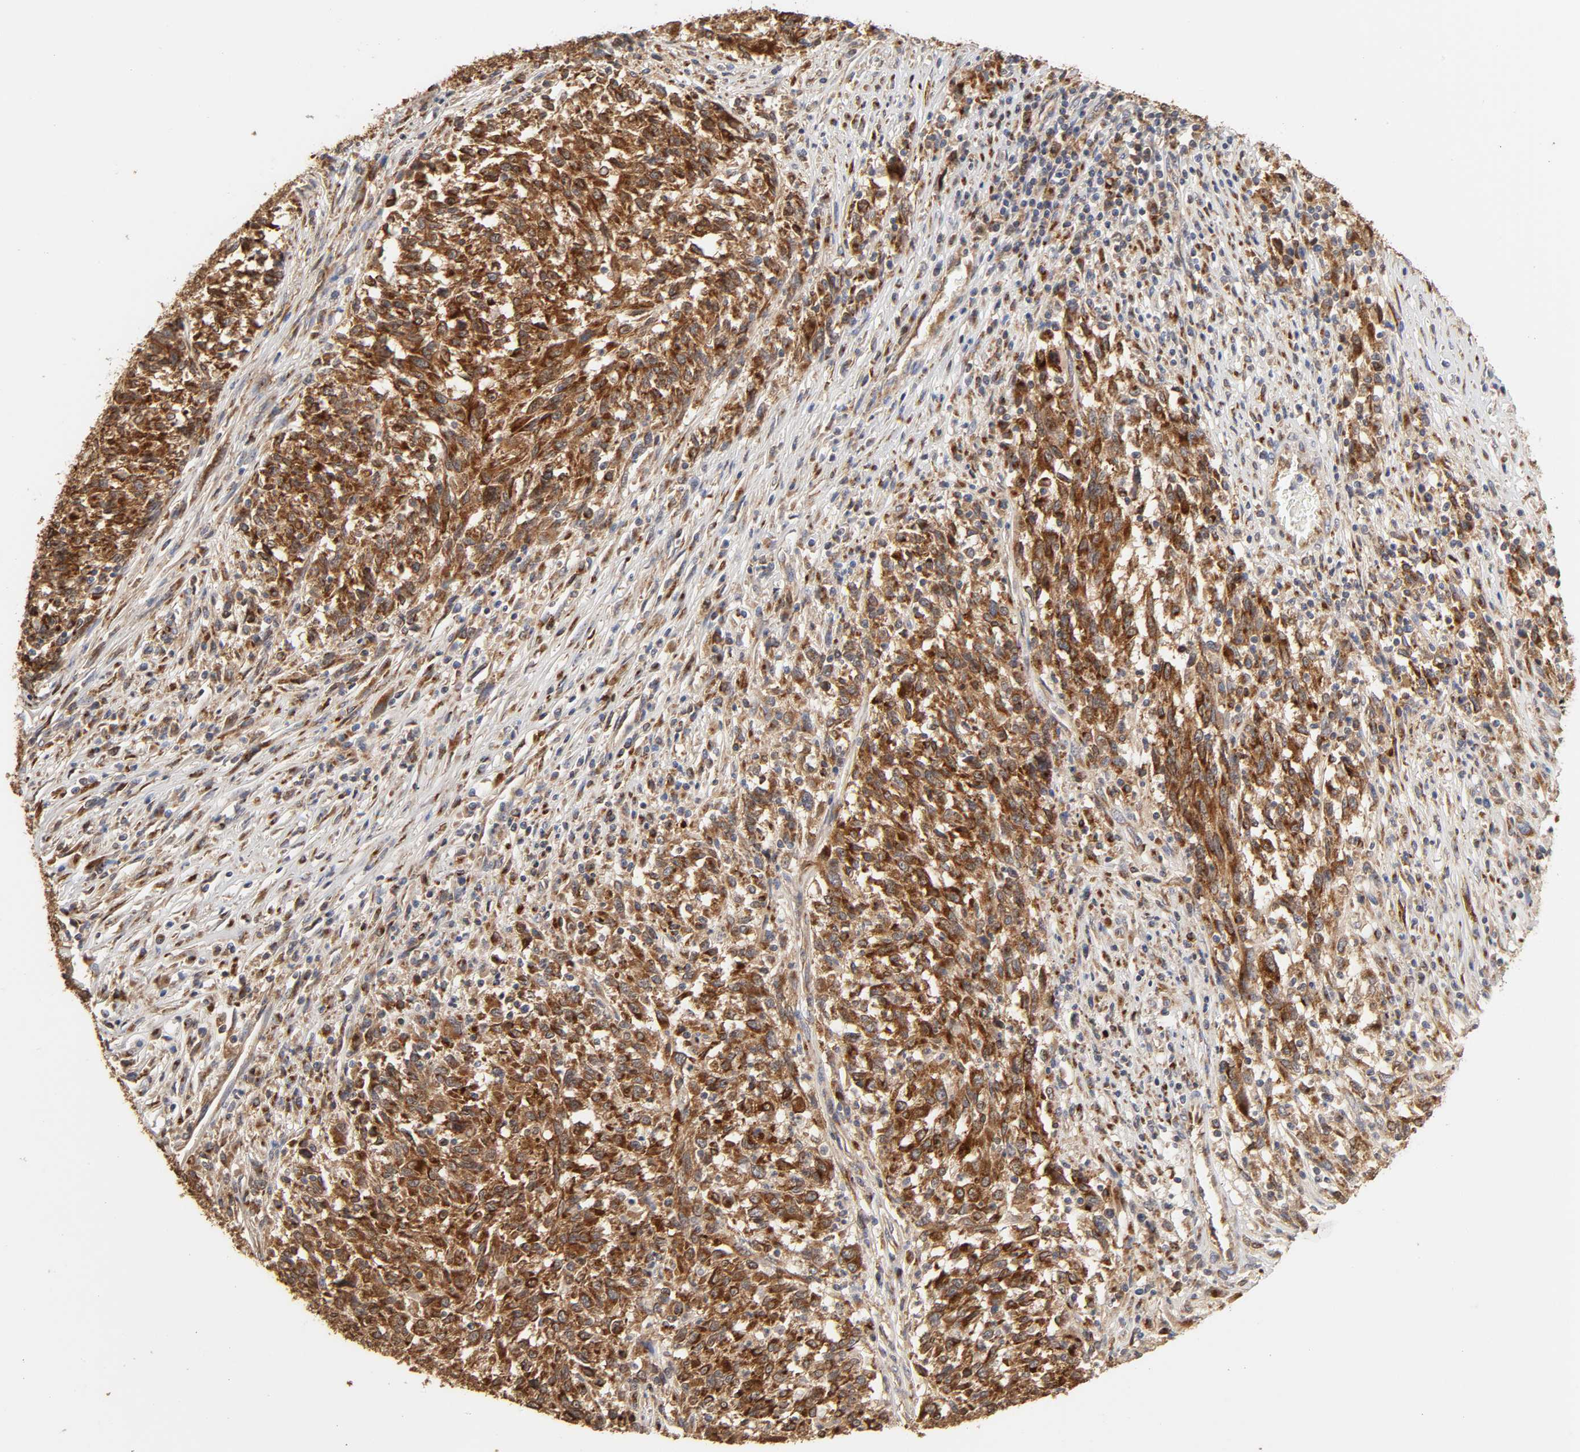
{"staining": {"intensity": "strong", "quantity": ">75%", "location": "cytoplasmic/membranous"}, "tissue": "melanoma", "cell_type": "Tumor cells", "image_type": "cancer", "snomed": [{"axis": "morphology", "description": "Malignant melanoma, Metastatic site"}, {"axis": "topography", "description": "Lymph node"}], "caption": "This is an image of IHC staining of melanoma, which shows strong positivity in the cytoplasmic/membranous of tumor cells.", "gene": "GNPTG", "patient": {"sex": "male", "age": 61}}